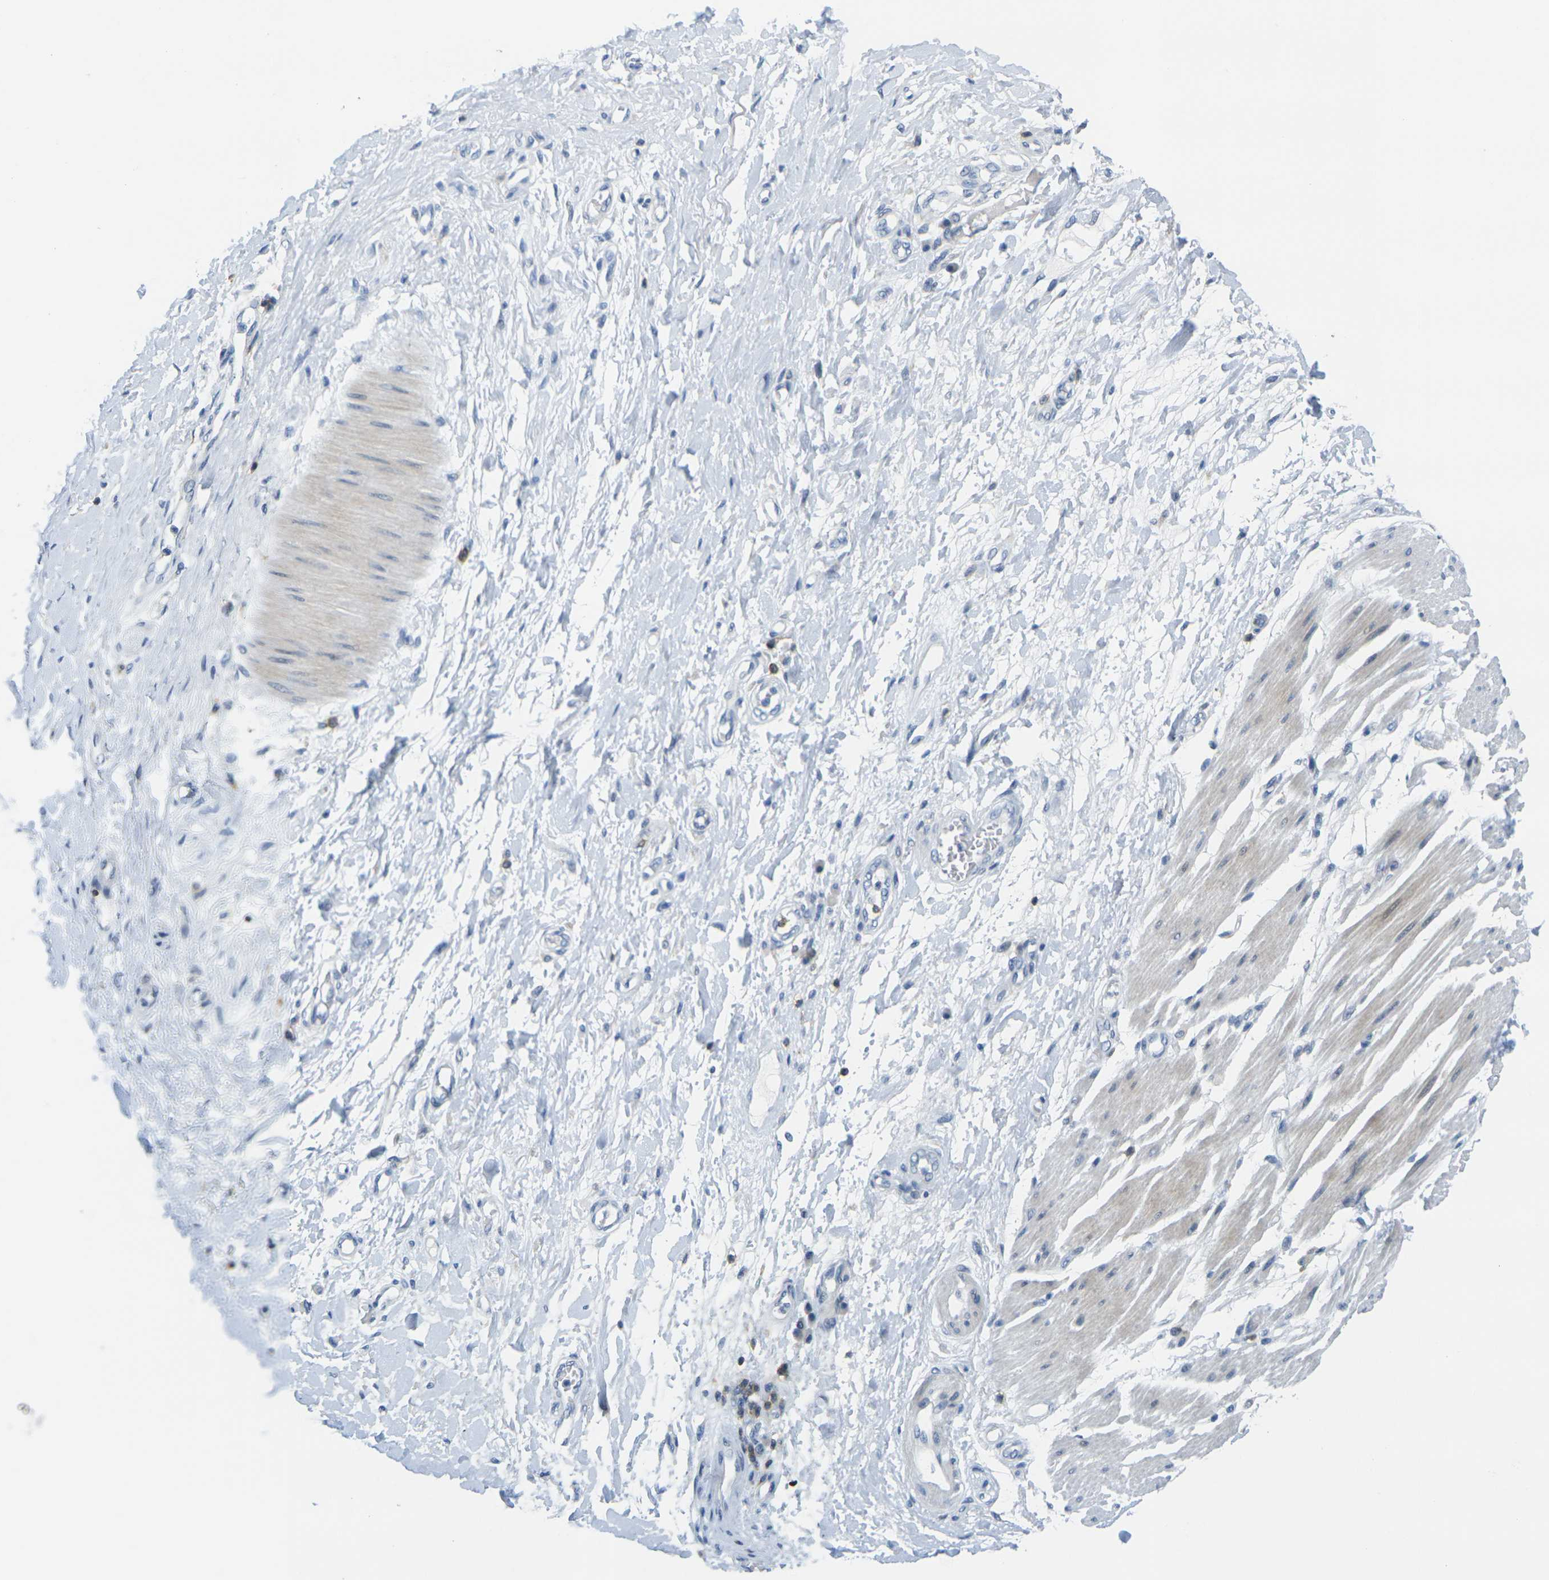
{"staining": {"intensity": "negative", "quantity": "none", "location": "none"}, "tissue": "adipose tissue", "cell_type": "Adipocytes", "image_type": "normal", "snomed": [{"axis": "morphology", "description": "Normal tissue, NOS"}, {"axis": "morphology", "description": "Adenocarcinoma, NOS"}, {"axis": "topography", "description": "Esophagus"}], "caption": "Immunohistochemistry image of normal adipose tissue: adipose tissue stained with DAB (3,3'-diaminobenzidine) exhibits no significant protein expression in adipocytes. (Immunohistochemistry (ihc), brightfield microscopy, high magnification).", "gene": "CD3D", "patient": {"sex": "male", "age": 62}}